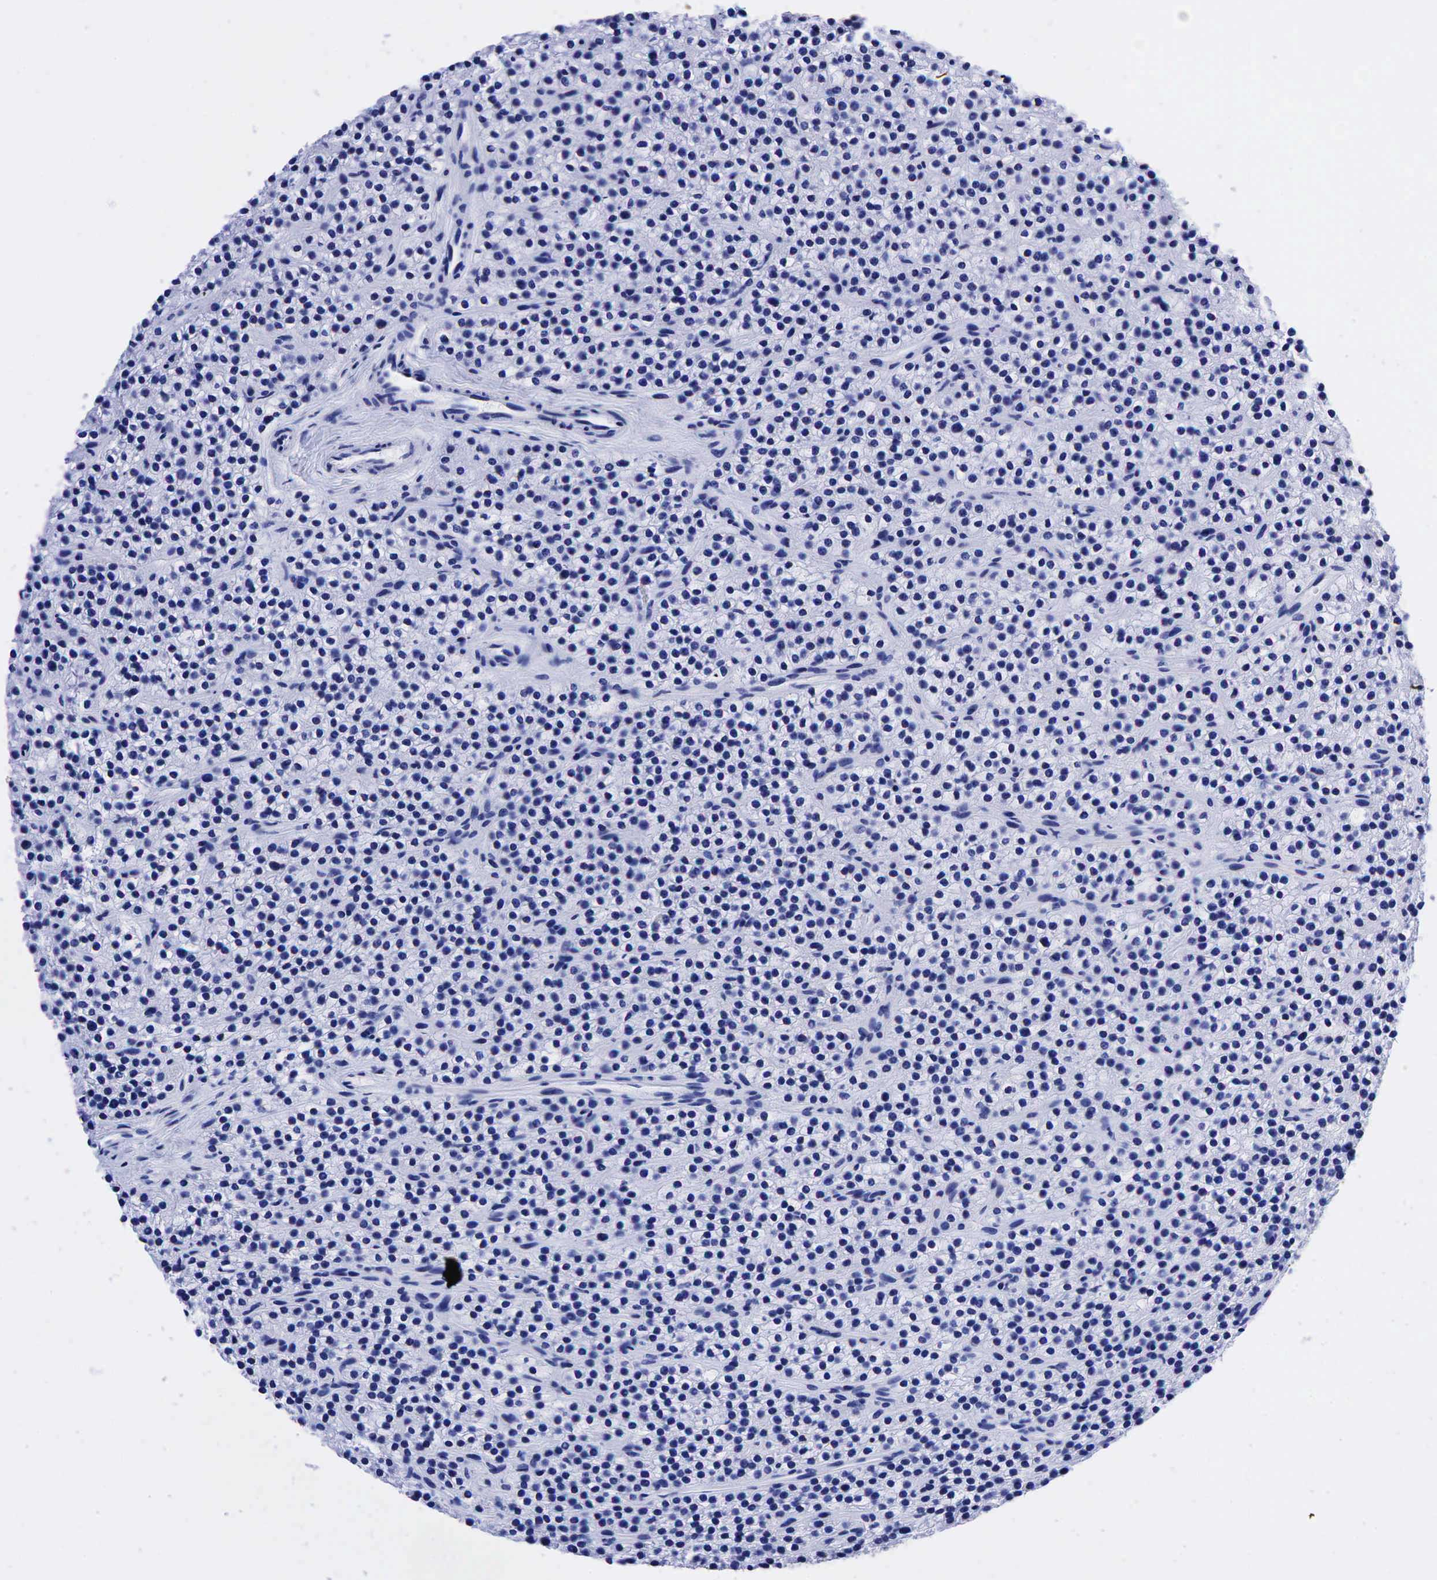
{"staining": {"intensity": "negative", "quantity": "none", "location": "none"}, "tissue": "parathyroid gland", "cell_type": "Glandular cells", "image_type": "normal", "snomed": [{"axis": "morphology", "description": "Normal tissue, NOS"}, {"axis": "topography", "description": "Parathyroid gland"}], "caption": "Immunohistochemical staining of normal human parathyroid gland demonstrates no significant expression in glandular cells.", "gene": "CEACAM5", "patient": {"sex": "female", "age": 54}}